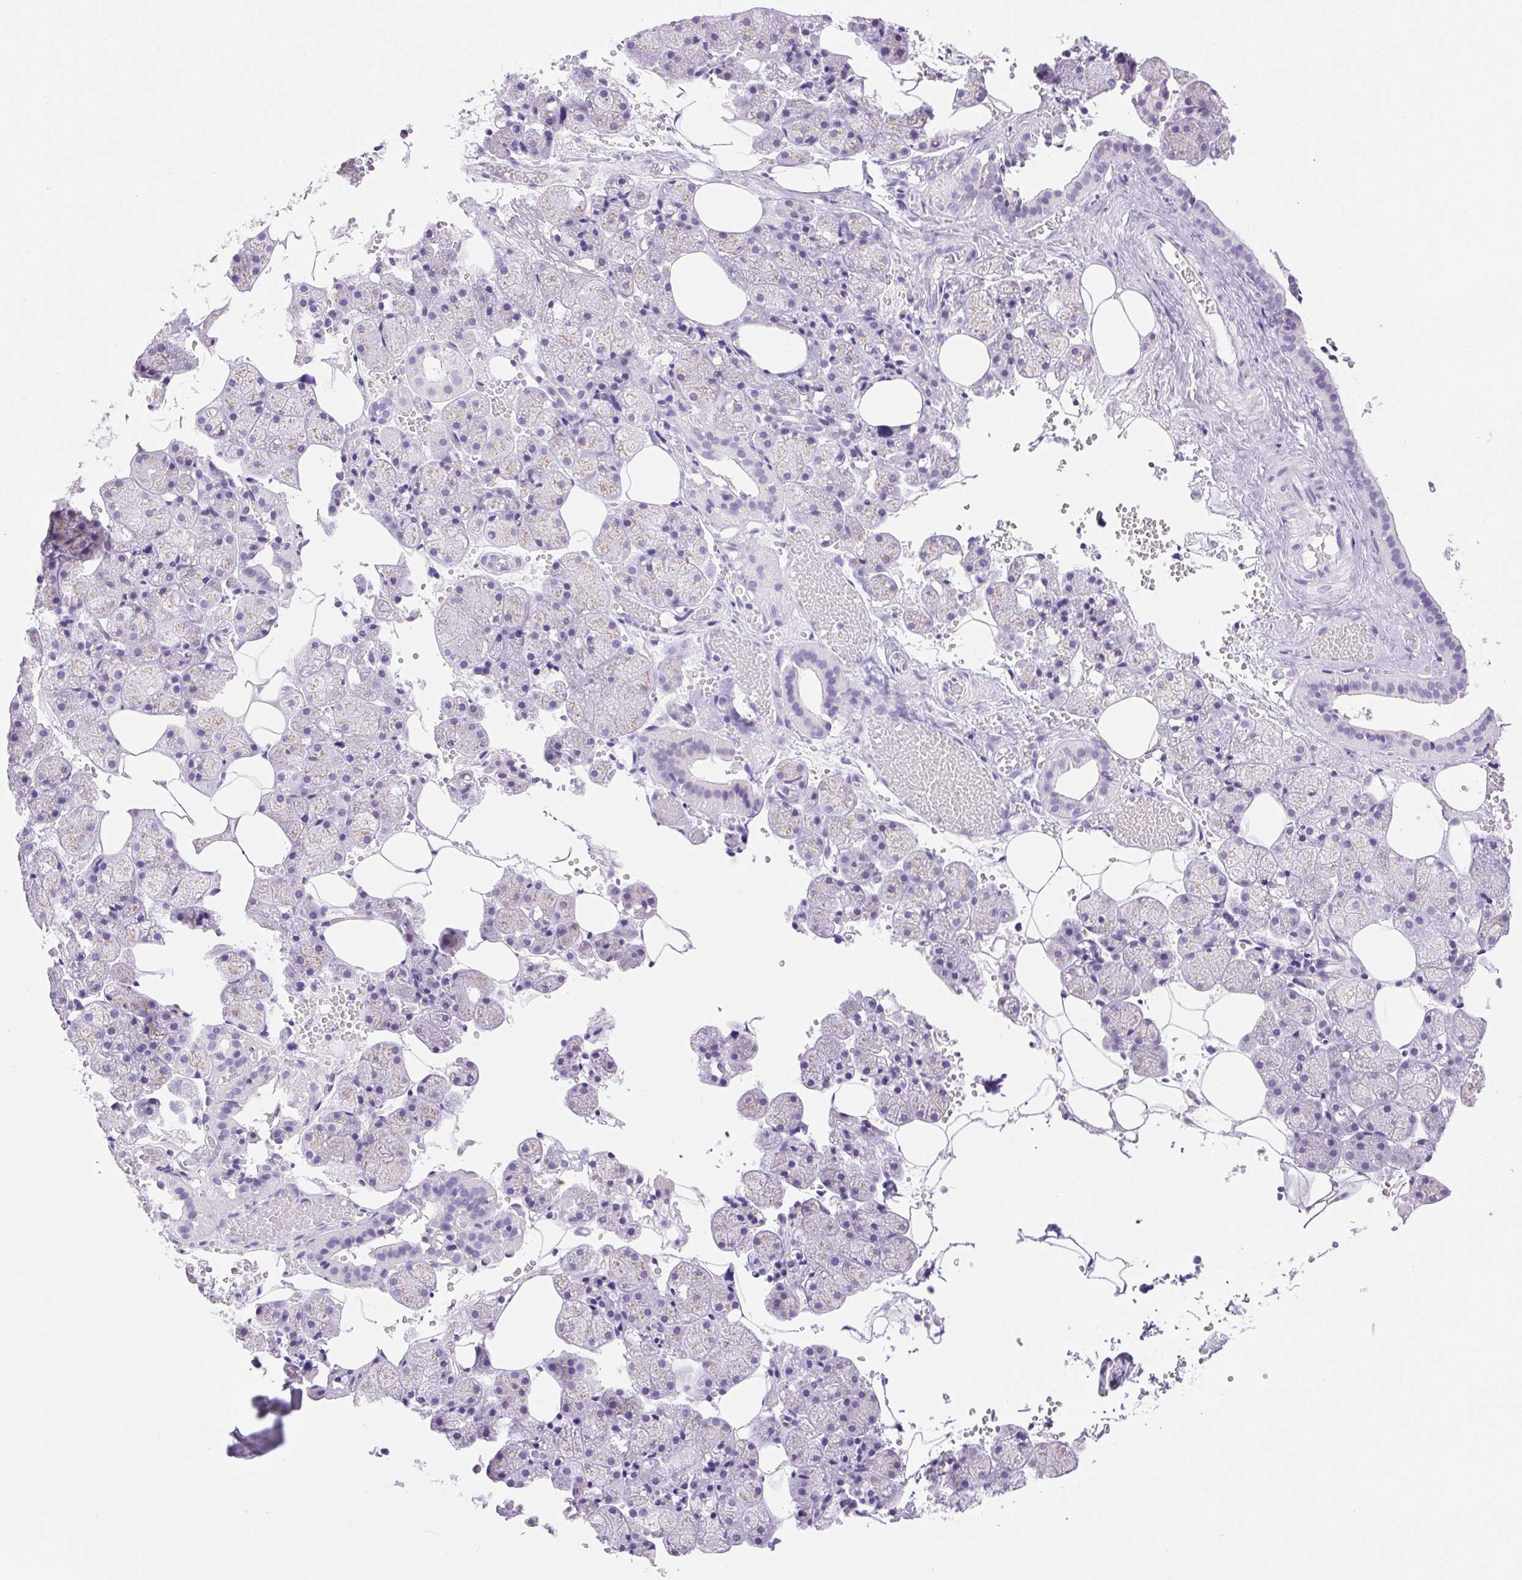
{"staining": {"intensity": "weak", "quantity": "<25%", "location": "cytoplasmic/membranous"}, "tissue": "salivary gland", "cell_type": "Glandular cells", "image_type": "normal", "snomed": [{"axis": "morphology", "description": "Normal tissue, NOS"}, {"axis": "topography", "description": "Salivary gland"}], "caption": "This is an immunohistochemistry image of benign salivary gland. There is no staining in glandular cells.", "gene": "SERPINB3", "patient": {"sex": "male", "age": 38}}